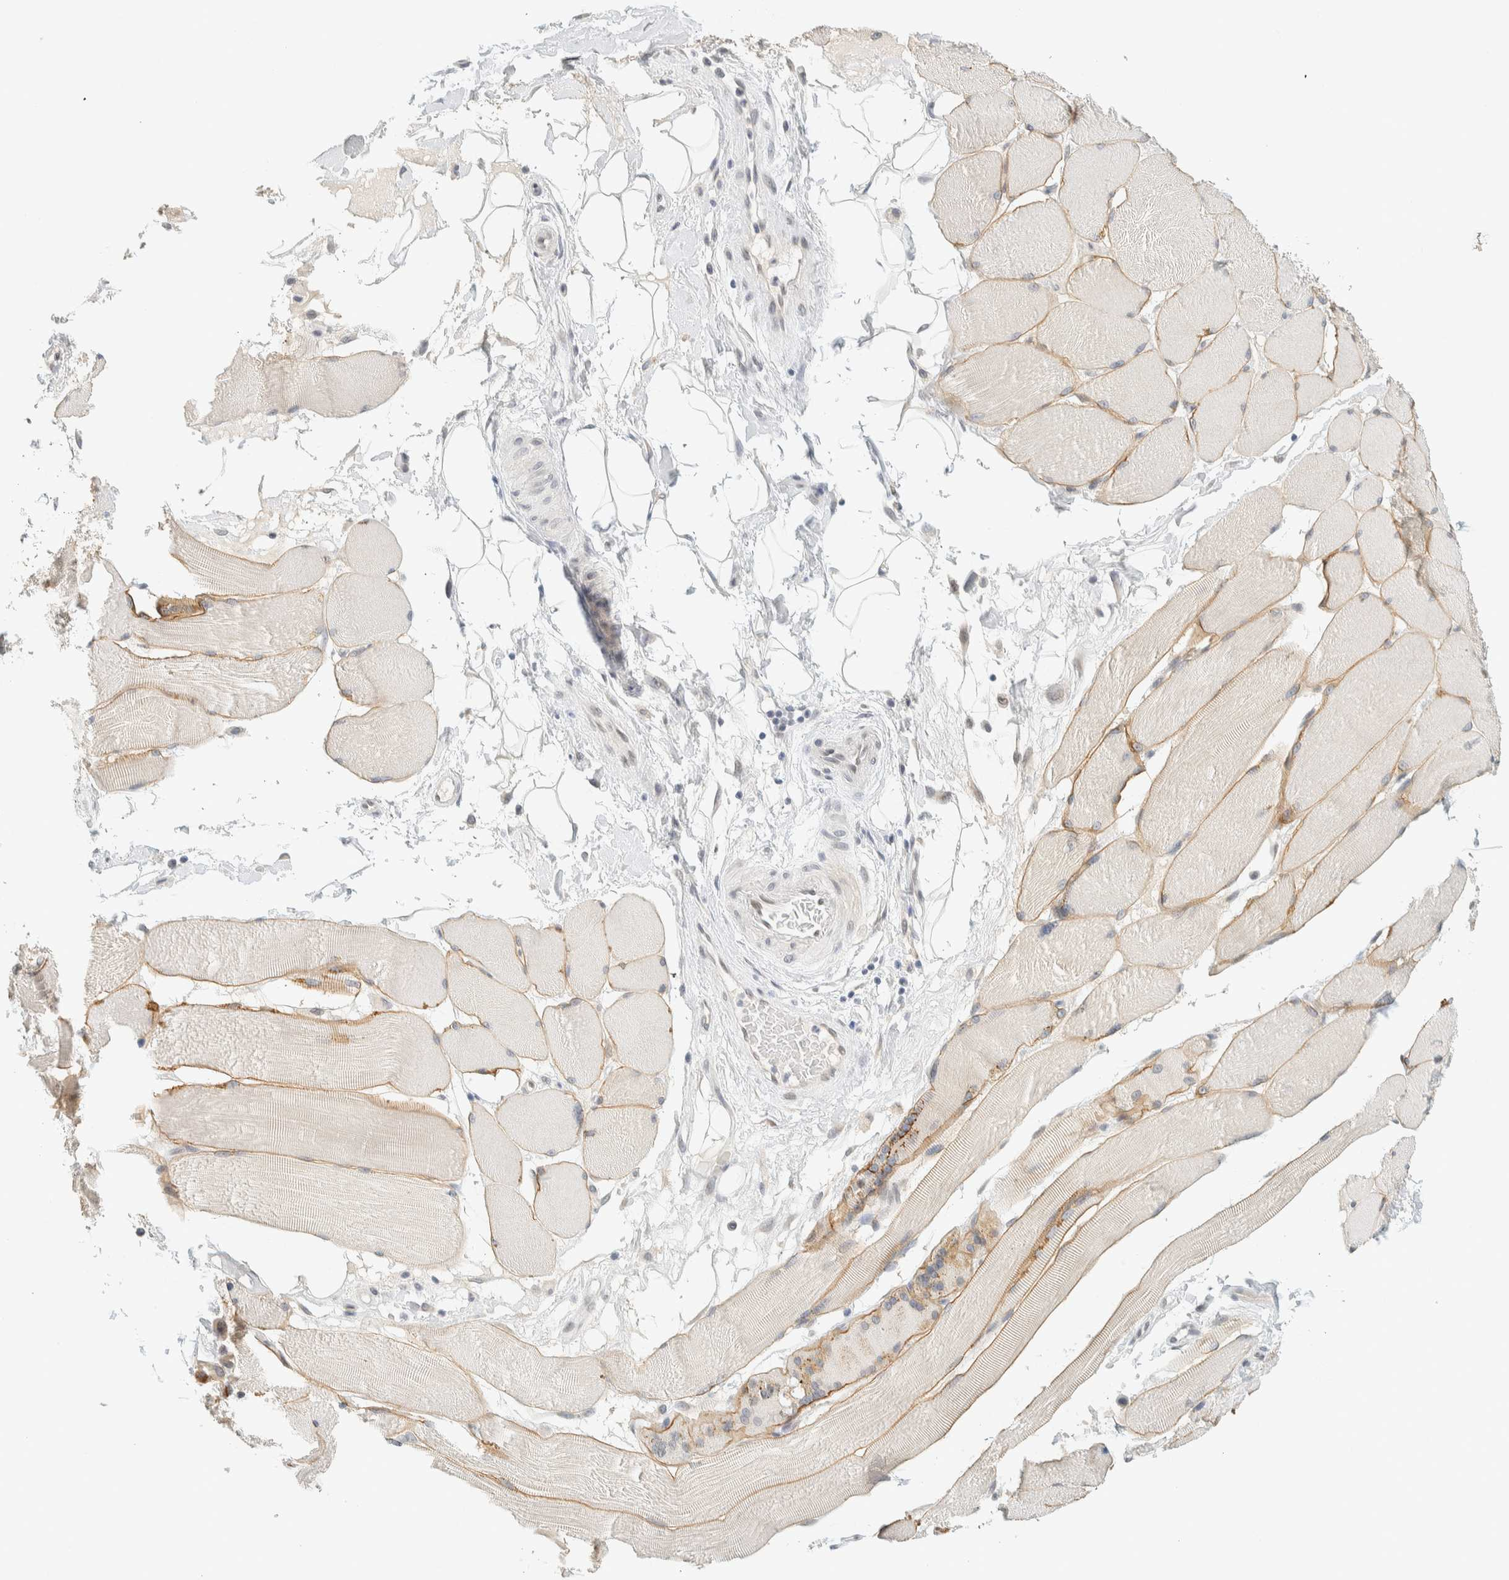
{"staining": {"intensity": "weak", "quantity": "25%-75%", "location": "cytoplasmic/membranous"}, "tissue": "skeletal muscle", "cell_type": "Myocytes", "image_type": "normal", "snomed": [{"axis": "morphology", "description": "Normal tissue, NOS"}, {"axis": "topography", "description": "Skin"}, {"axis": "topography", "description": "Skeletal muscle"}], "caption": "Skeletal muscle stained for a protein shows weak cytoplasmic/membranous positivity in myocytes. (IHC, brightfield microscopy, high magnification).", "gene": "C1QTNF12", "patient": {"sex": "male", "age": 83}}